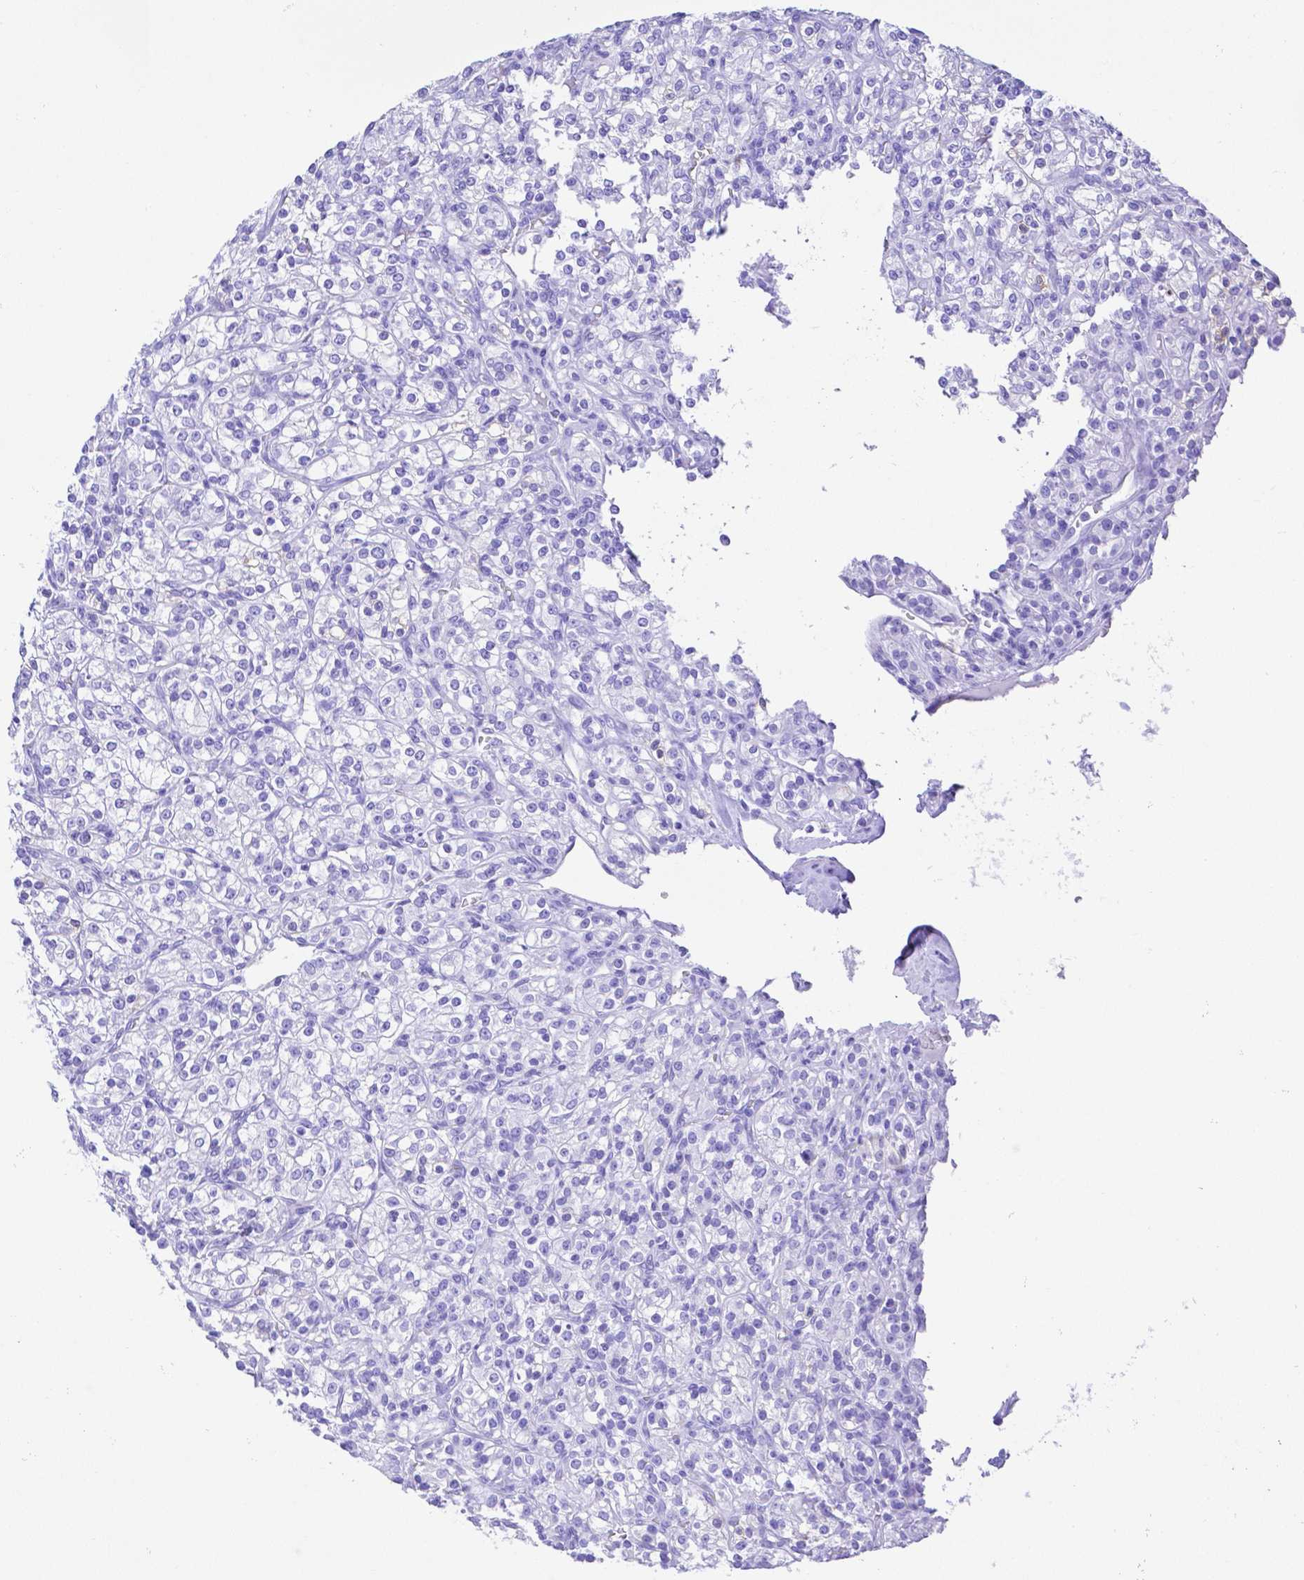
{"staining": {"intensity": "negative", "quantity": "none", "location": "none"}, "tissue": "renal cancer", "cell_type": "Tumor cells", "image_type": "cancer", "snomed": [{"axis": "morphology", "description": "Adenocarcinoma, NOS"}, {"axis": "topography", "description": "Kidney"}], "caption": "Protein analysis of renal adenocarcinoma reveals no significant staining in tumor cells.", "gene": "SMR3A", "patient": {"sex": "male", "age": 77}}